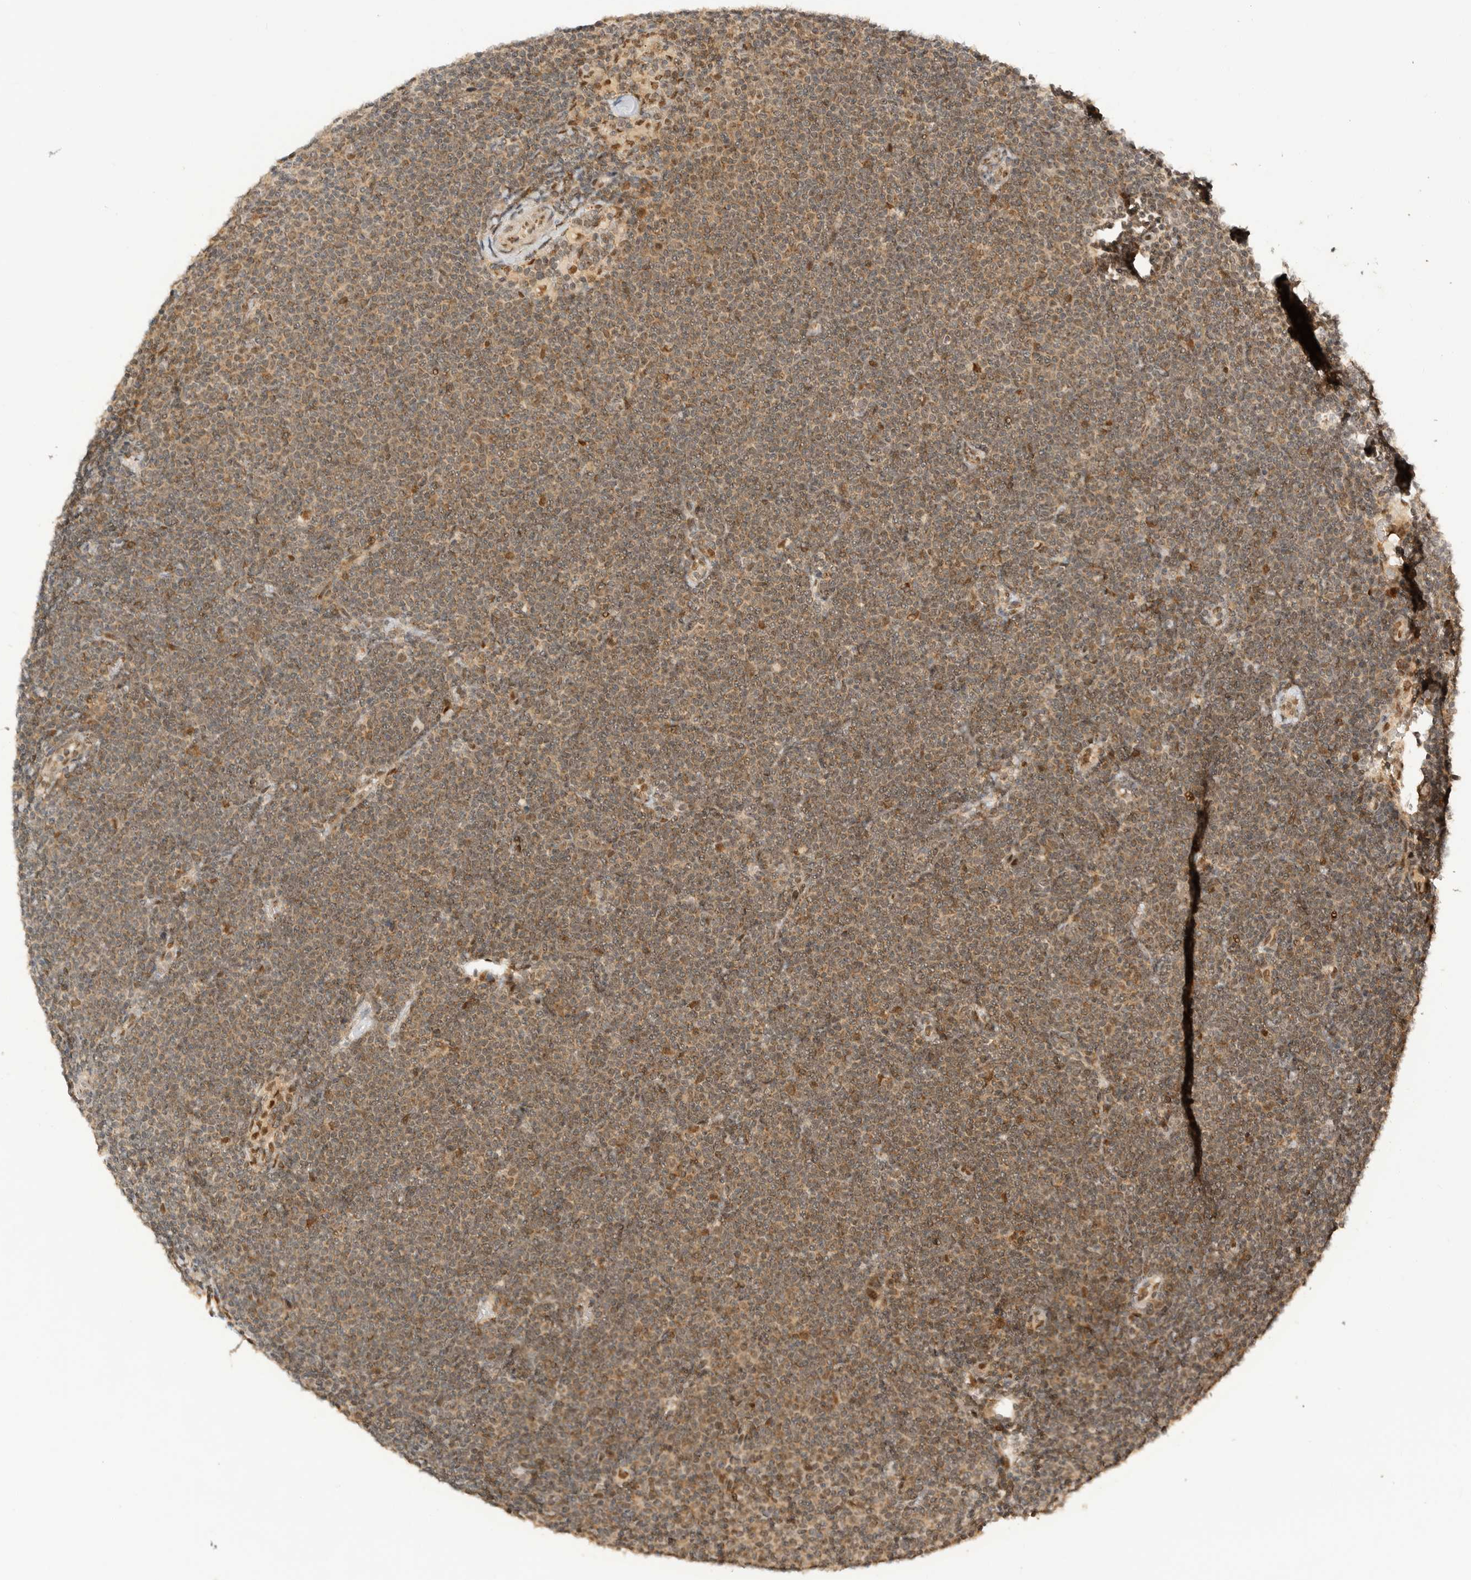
{"staining": {"intensity": "weak", "quantity": ">75%", "location": "cytoplasmic/membranous,nuclear"}, "tissue": "lymphoma", "cell_type": "Tumor cells", "image_type": "cancer", "snomed": [{"axis": "morphology", "description": "Malignant lymphoma, non-Hodgkin's type, Low grade"}, {"axis": "topography", "description": "Lymph node"}], "caption": "Low-grade malignant lymphoma, non-Hodgkin's type stained with immunohistochemistry (IHC) displays weak cytoplasmic/membranous and nuclear expression in about >75% of tumor cells. (Brightfield microscopy of DAB IHC at high magnification).", "gene": "ALKAL1", "patient": {"sex": "female", "age": 53}}